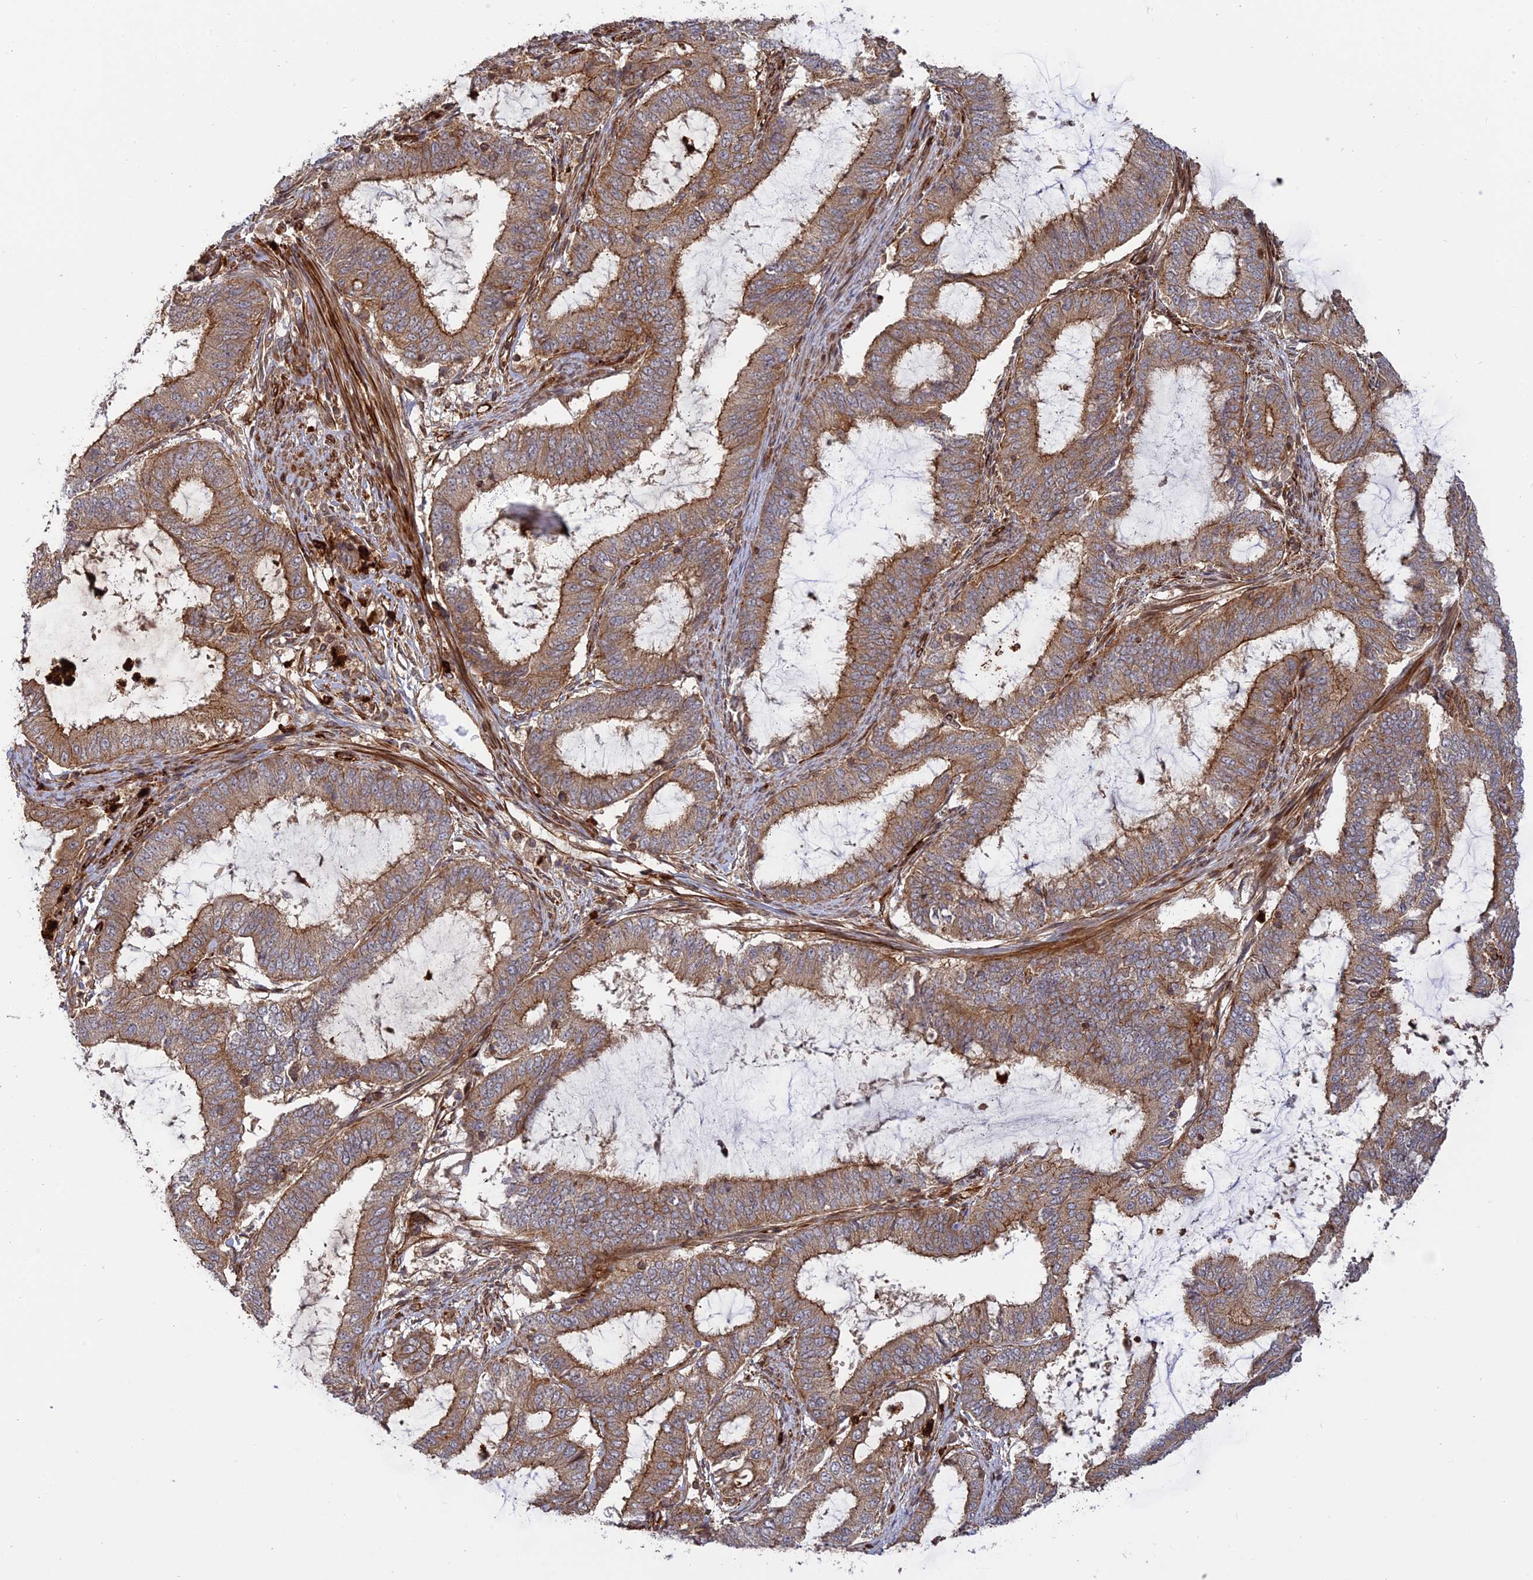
{"staining": {"intensity": "moderate", "quantity": ">75%", "location": "cytoplasmic/membranous"}, "tissue": "endometrial cancer", "cell_type": "Tumor cells", "image_type": "cancer", "snomed": [{"axis": "morphology", "description": "Adenocarcinoma, NOS"}, {"axis": "topography", "description": "Endometrium"}], "caption": "Human adenocarcinoma (endometrial) stained for a protein (brown) exhibits moderate cytoplasmic/membranous positive expression in approximately >75% of tumor cells.", "gene": "PHLDB3", "patient": {"sex": "female", "age": 51}}